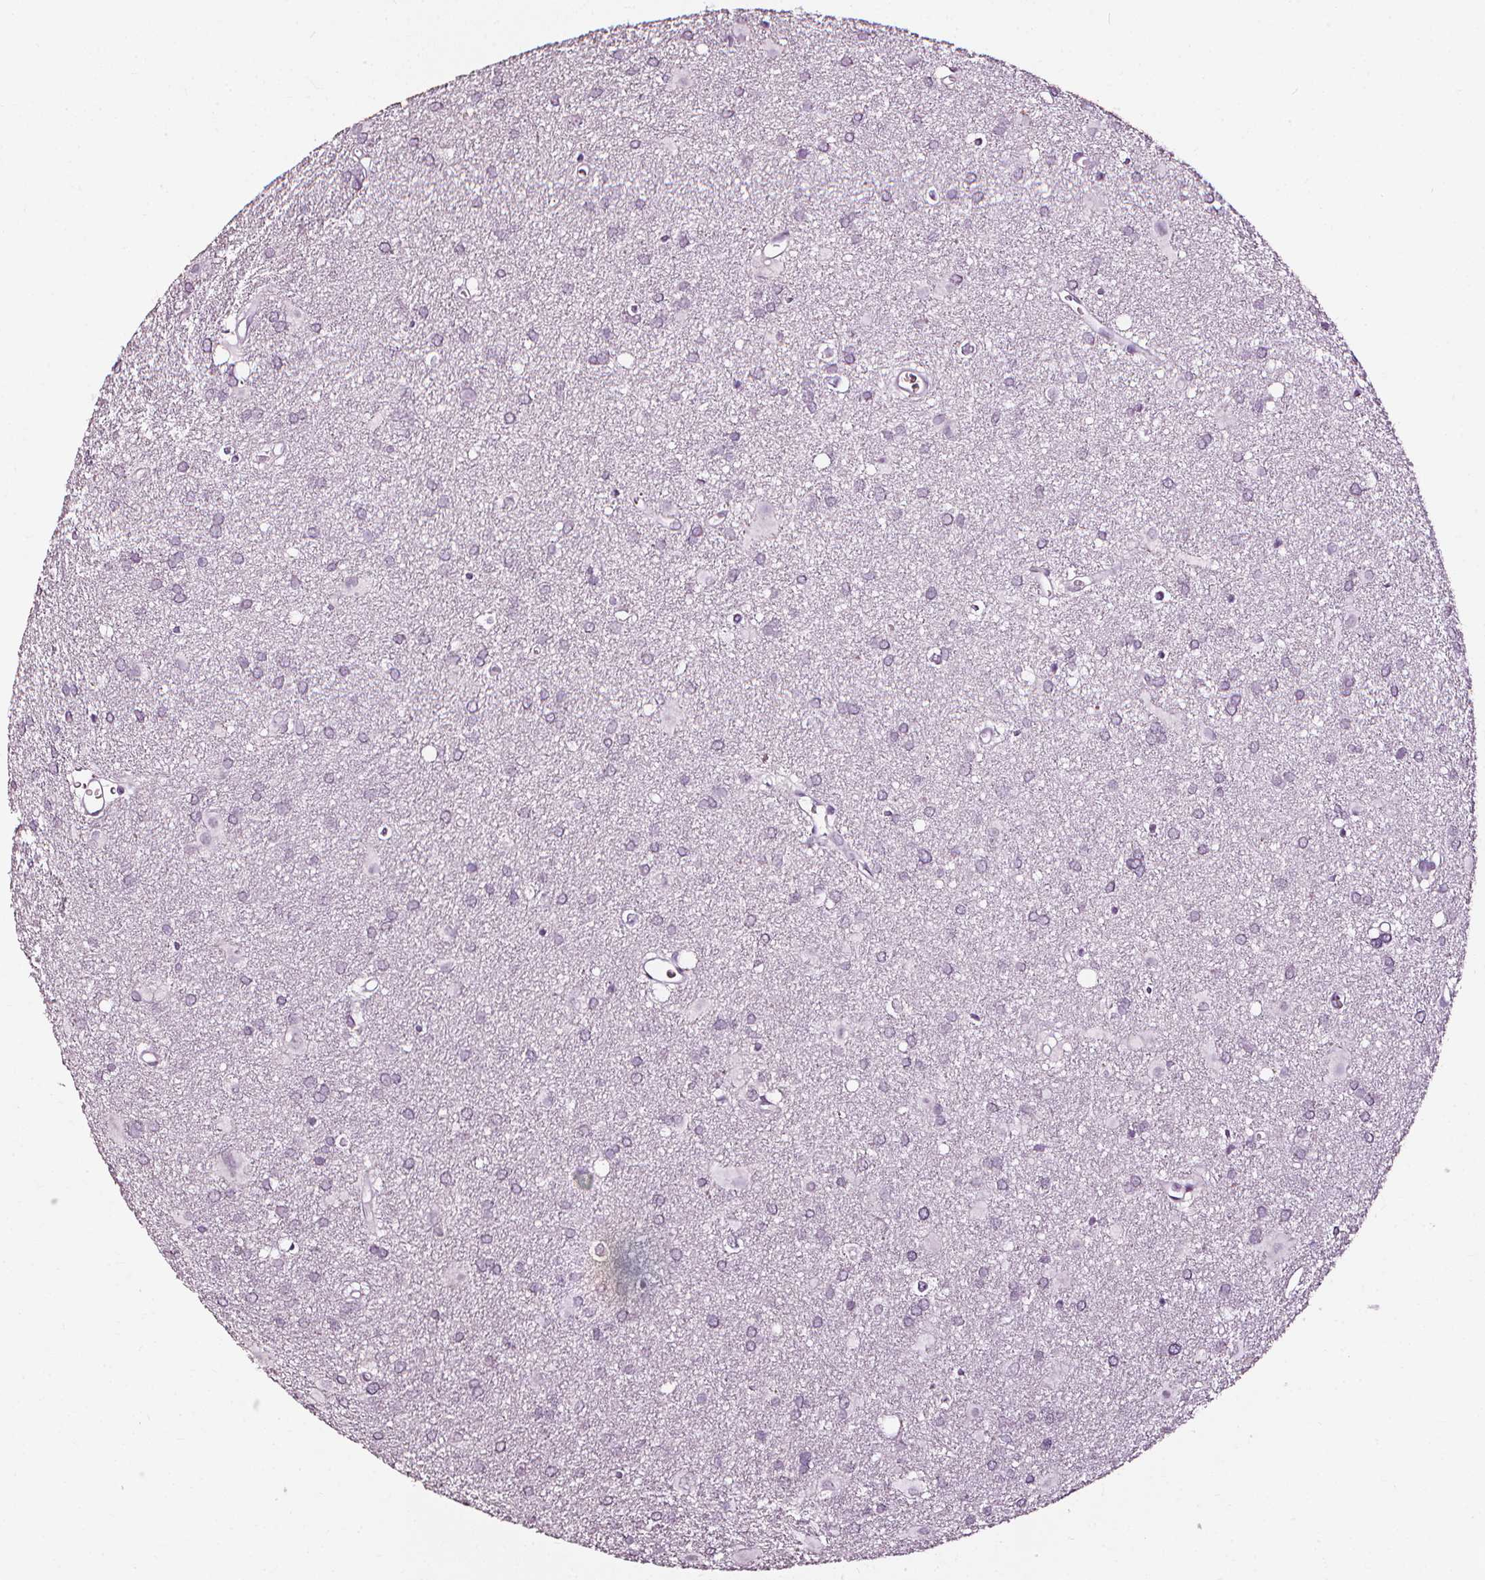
{"staining": {"intensity": "negative", "quantity": "none", "location": "none"}, "tissue": "glioma", "cell_type": "Tumor cells", "image_type": "cancer", "snomed": [{"axis": "morphology", "description": "Glioma, malignant, Low grade"}, {"axis": "topography", "description": "Brain"}], "caption": "High power microscopy photomicrograph of an IHC image of malignant glioma (low-grade), revealing no significant staining in tumor cells.", "gene": "DEFA5", "patient": {"sex": "male", "age": 58}}